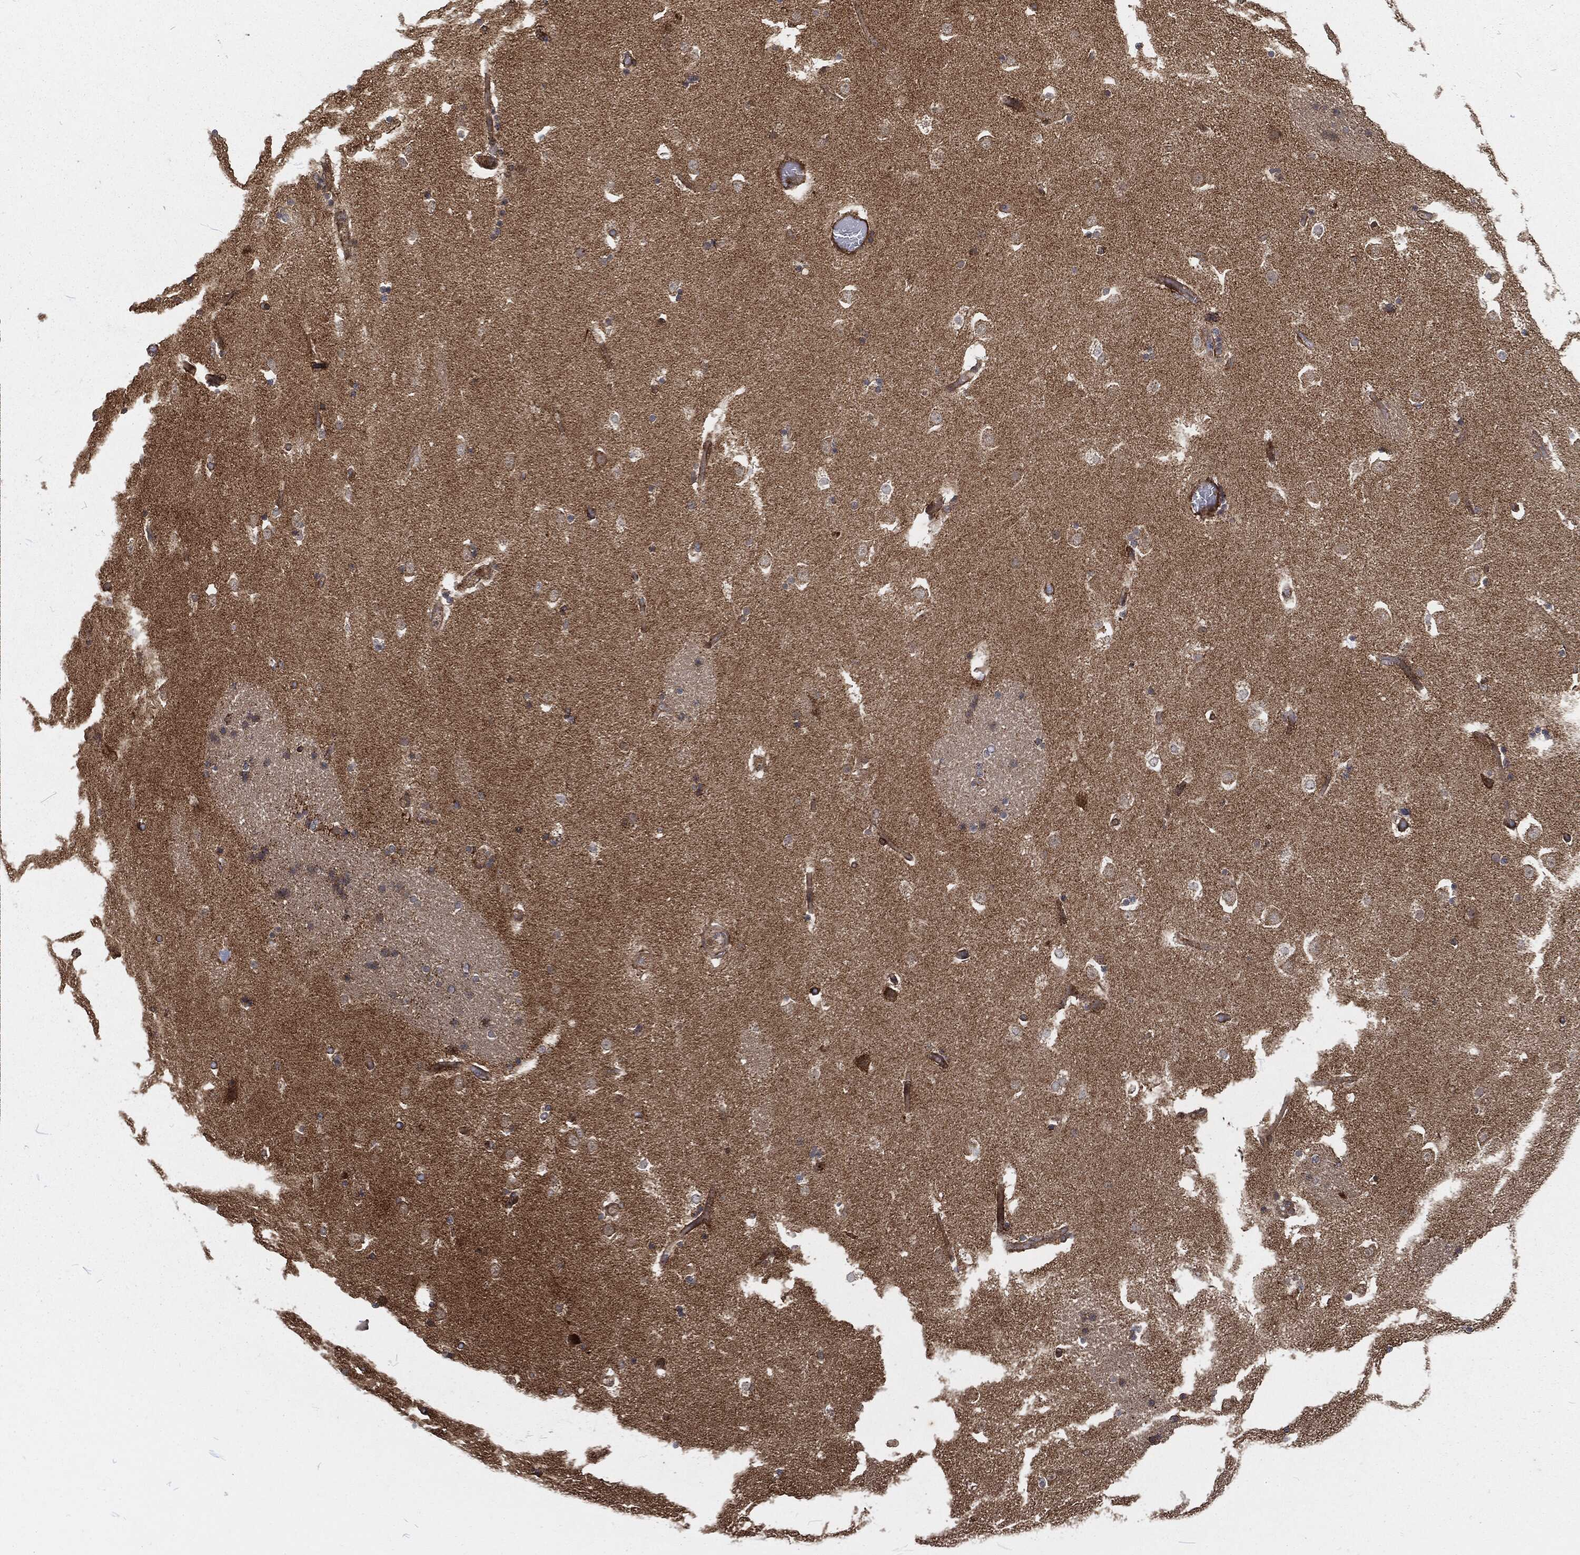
{"staining": {"intensity": "negative", "quantity": "none", "location": "none"}, "tissue": "caudate", "cell_type": "Glial cells", "image_type": "normal", "snomed": [{"axis": "morphology", "description": "Normal tissue, NOS"}, {"axis": "topography", "description": "Lateral ventricle wall"}], "caption": "An IHC histopathology image of unremarkable caudate is shown. There is no staining in glial cells of caudate. The staining is performed using DAB brown chromogen with nuclei counter-stained in using hematoxylin.", "gene": "RFTN1", "patient": {"sex": "male", "age": 51}}